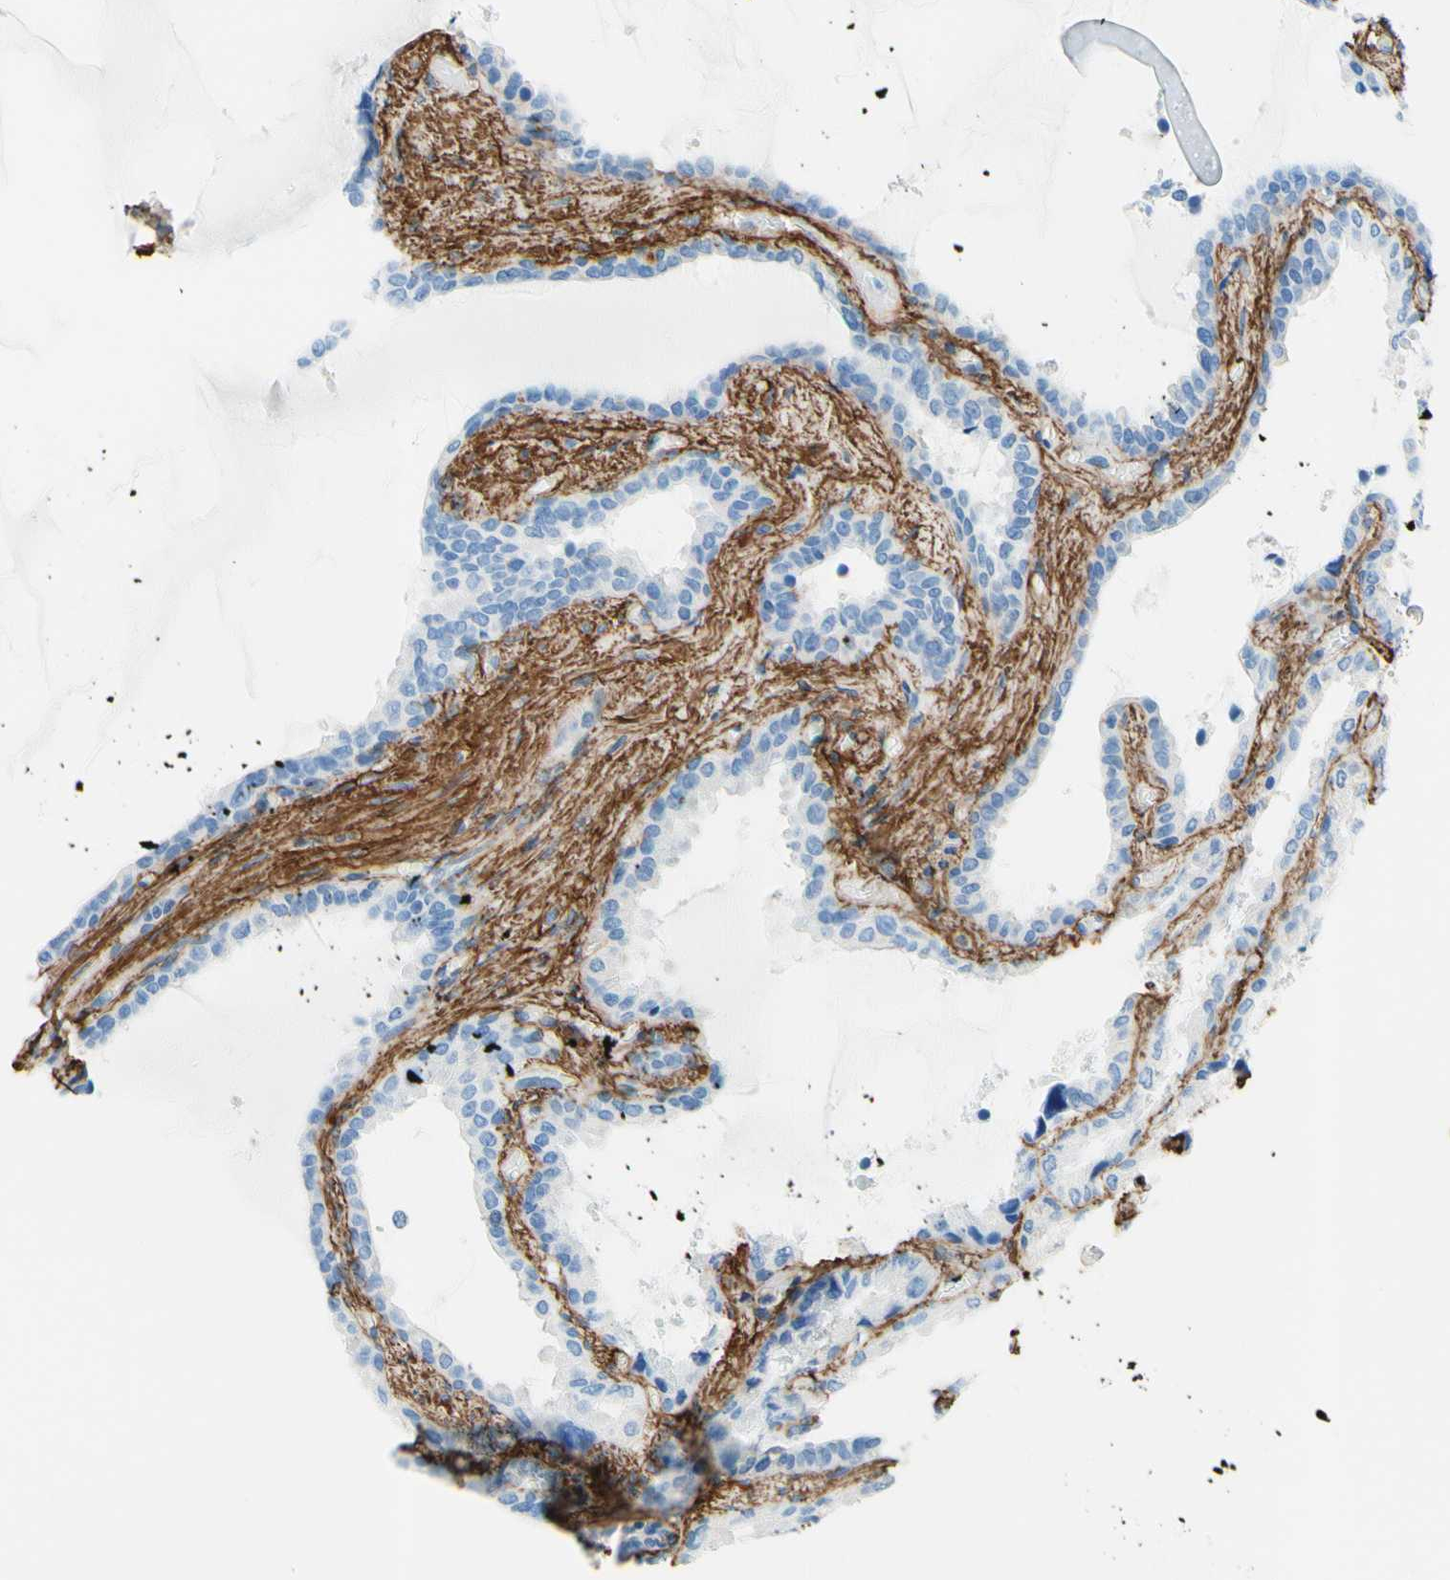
{"staining": {"intensity": "negative", "quantity": "none", "location": "none"}, "tissue": "seminal vesicle", "cell_type": "Glandular cells", "image_type": "normal", "snomed": [{"axis": "morphology", "description": "Normal tissue, NOS"}, {"axis": "topography", "description": "Seminal veicle"}], "caption": "Immunohistochemistry (IHC) of unremarkable human seminal vesicle demonstrates no staining in glandular cells.", "gene": "MFAP5", "patient": {"sex": "male", "age": 46}}